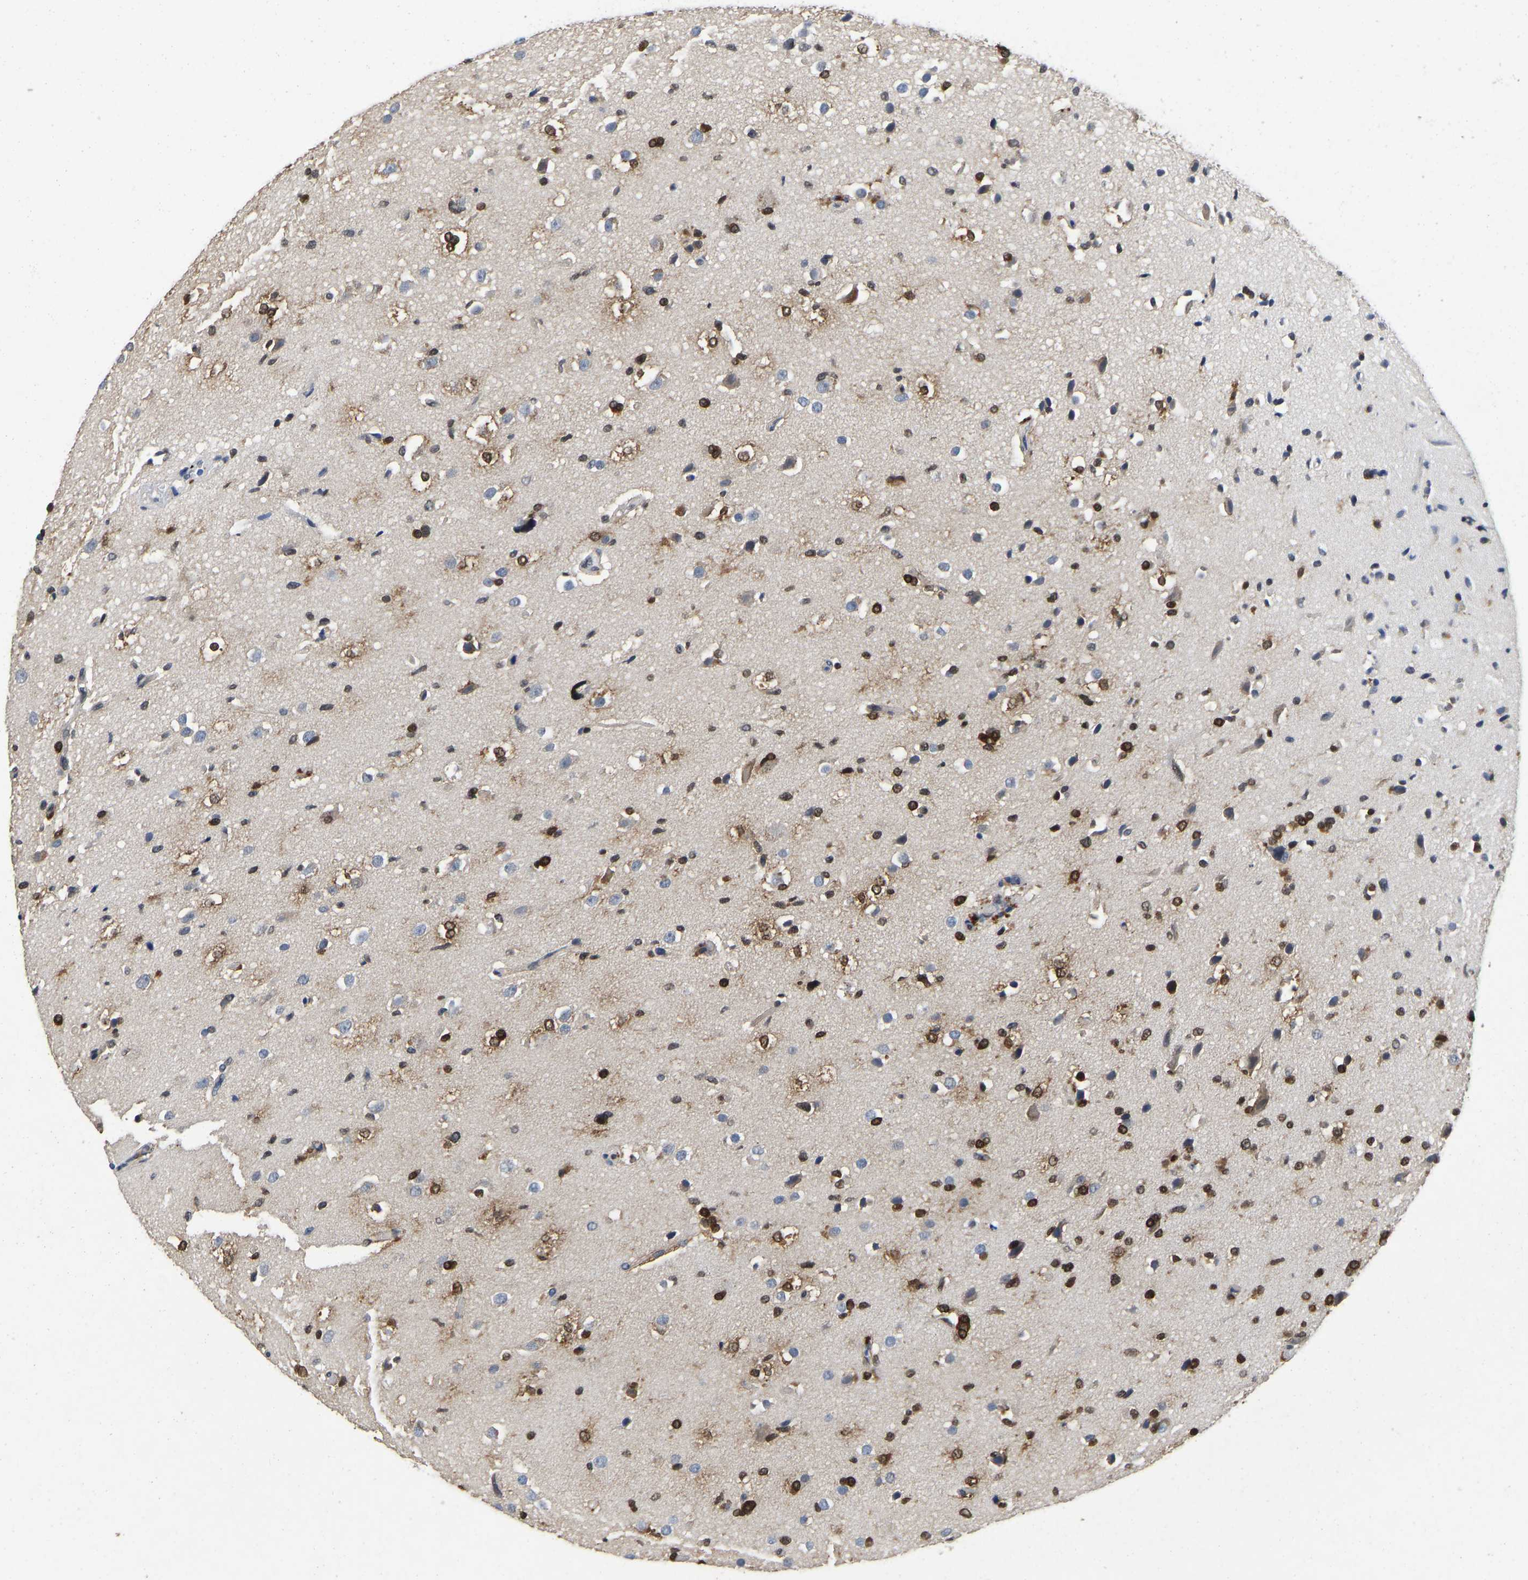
{"staining": {"intensity": "strong", "quantity": "25%-75%", "location": "nuclear"}, "tissue": "glioma", "cell_type": "Tumor cells", "image_type": "cancer", "snomed": [{"axis": "morphology", "description": "Glioma, malignant, High grade"}, {"axis": "topography", "description": "Brain"}], "caption": "Human glioma stained for a protein (brown) exhibits strong nuclear positive expression in approximately 25%-75% of tumor cells.", "gene": "QKI", "patient": {"sex": "male", "age": 33}}